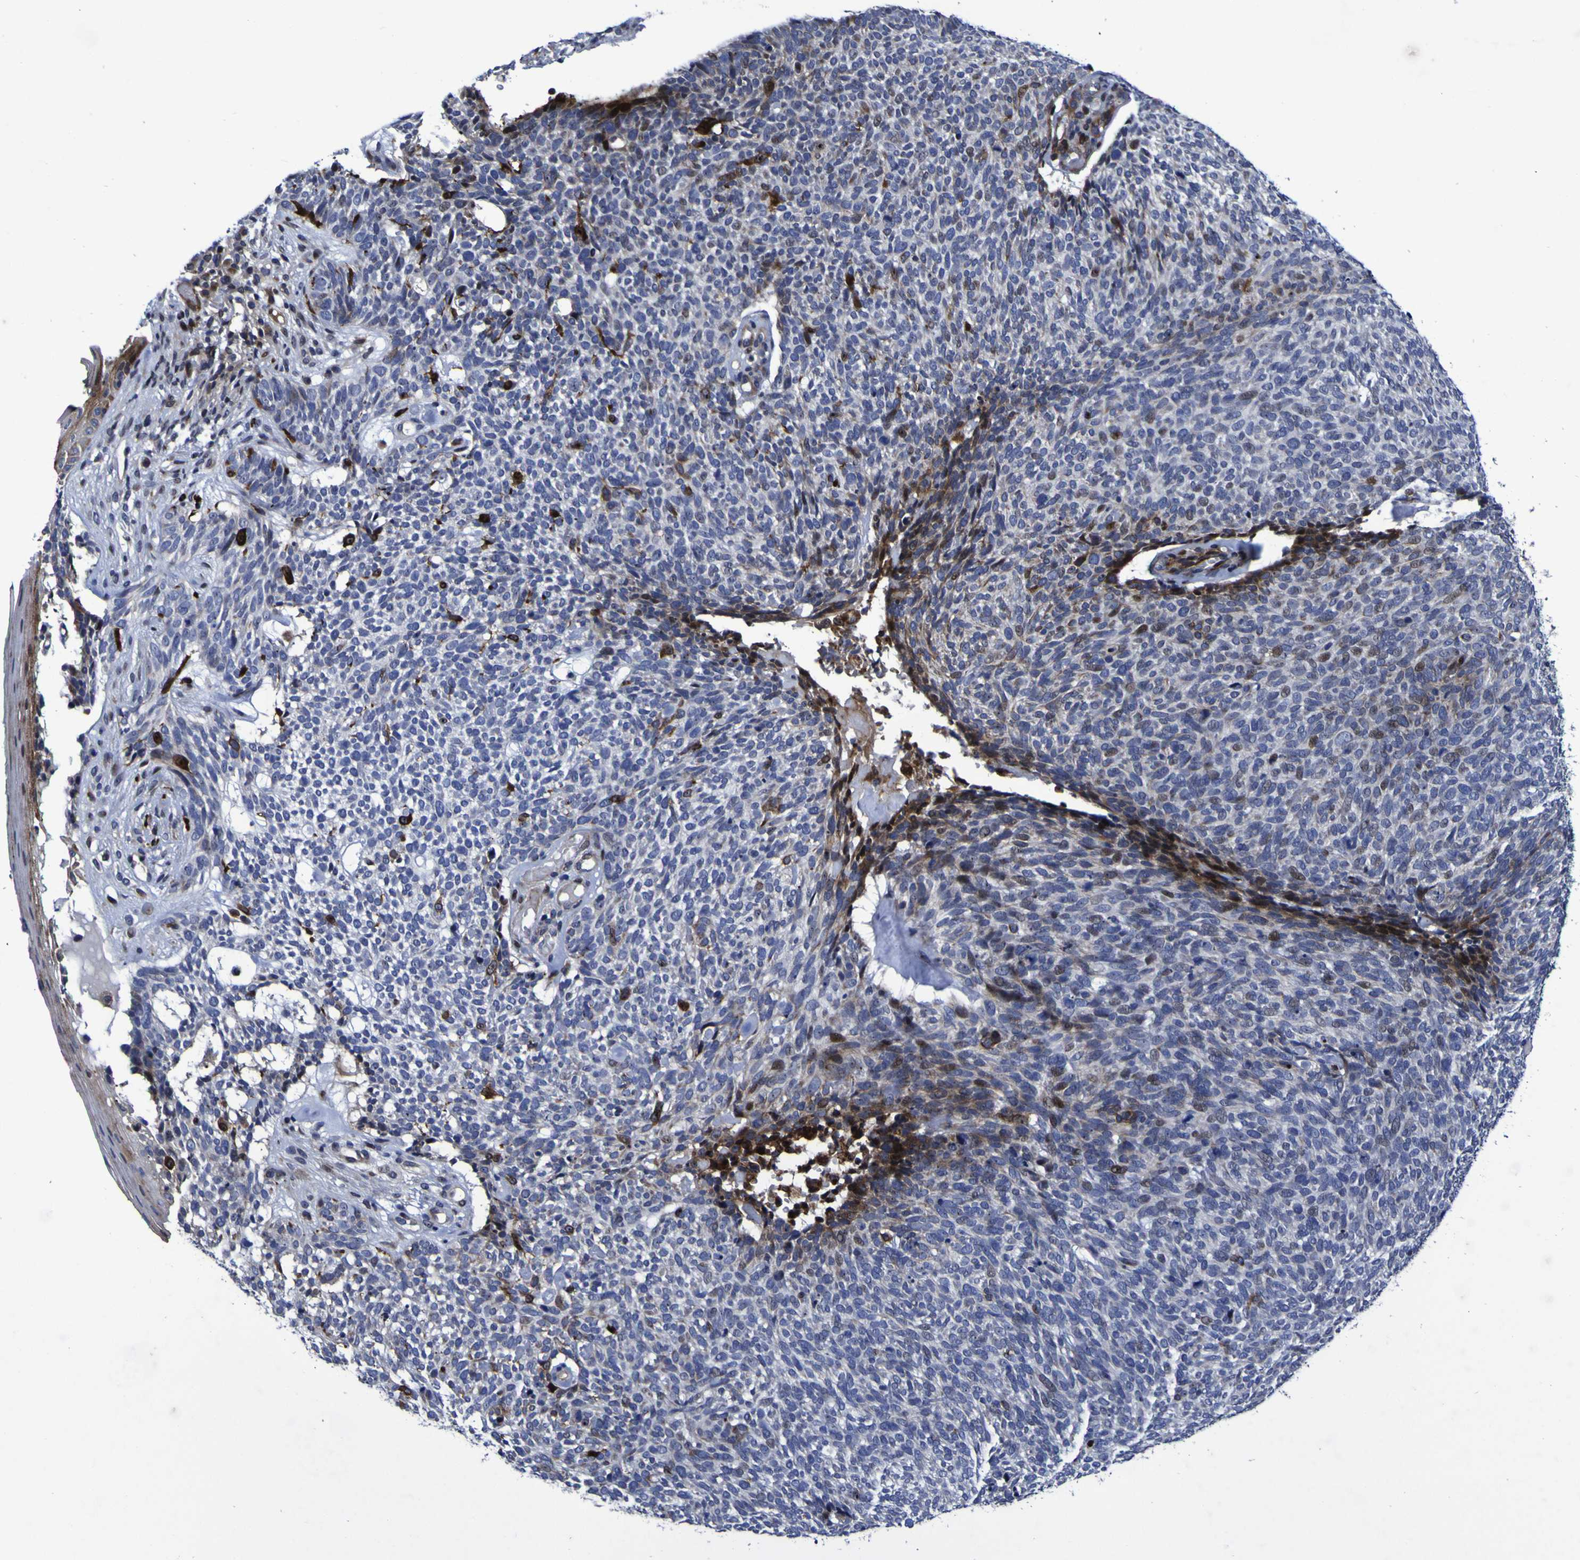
{"staining": {"intensity": "strong", "quantity": "<25%", "location": "cytoplasmic/membranous,nuclear"}, "tissue": "skin cancer", "cell_type": "Tumor cells", "image_type": "cancer", "snomed": [{"axis": "morphology", "description": "Basal cell carcinoma"}, {"axis": "topography", "description": "Skin"}], "caption": "IHC staining of basal cell carcinoma (skin), which demonstrates medium levels of strong cytoplasmic/membranous and nuclear staining in about <25% of tumor cells indicating strong cytoplasmic/membranous and nuclear protein expression. The staining was performed using DAB (3,3'-diaminobenzidine) (brown) for protein detection and nuclei were counterstained in hematoxylin (blue).", "gene": "MGLL", "patient": {"sex": "female", "age": 84}}